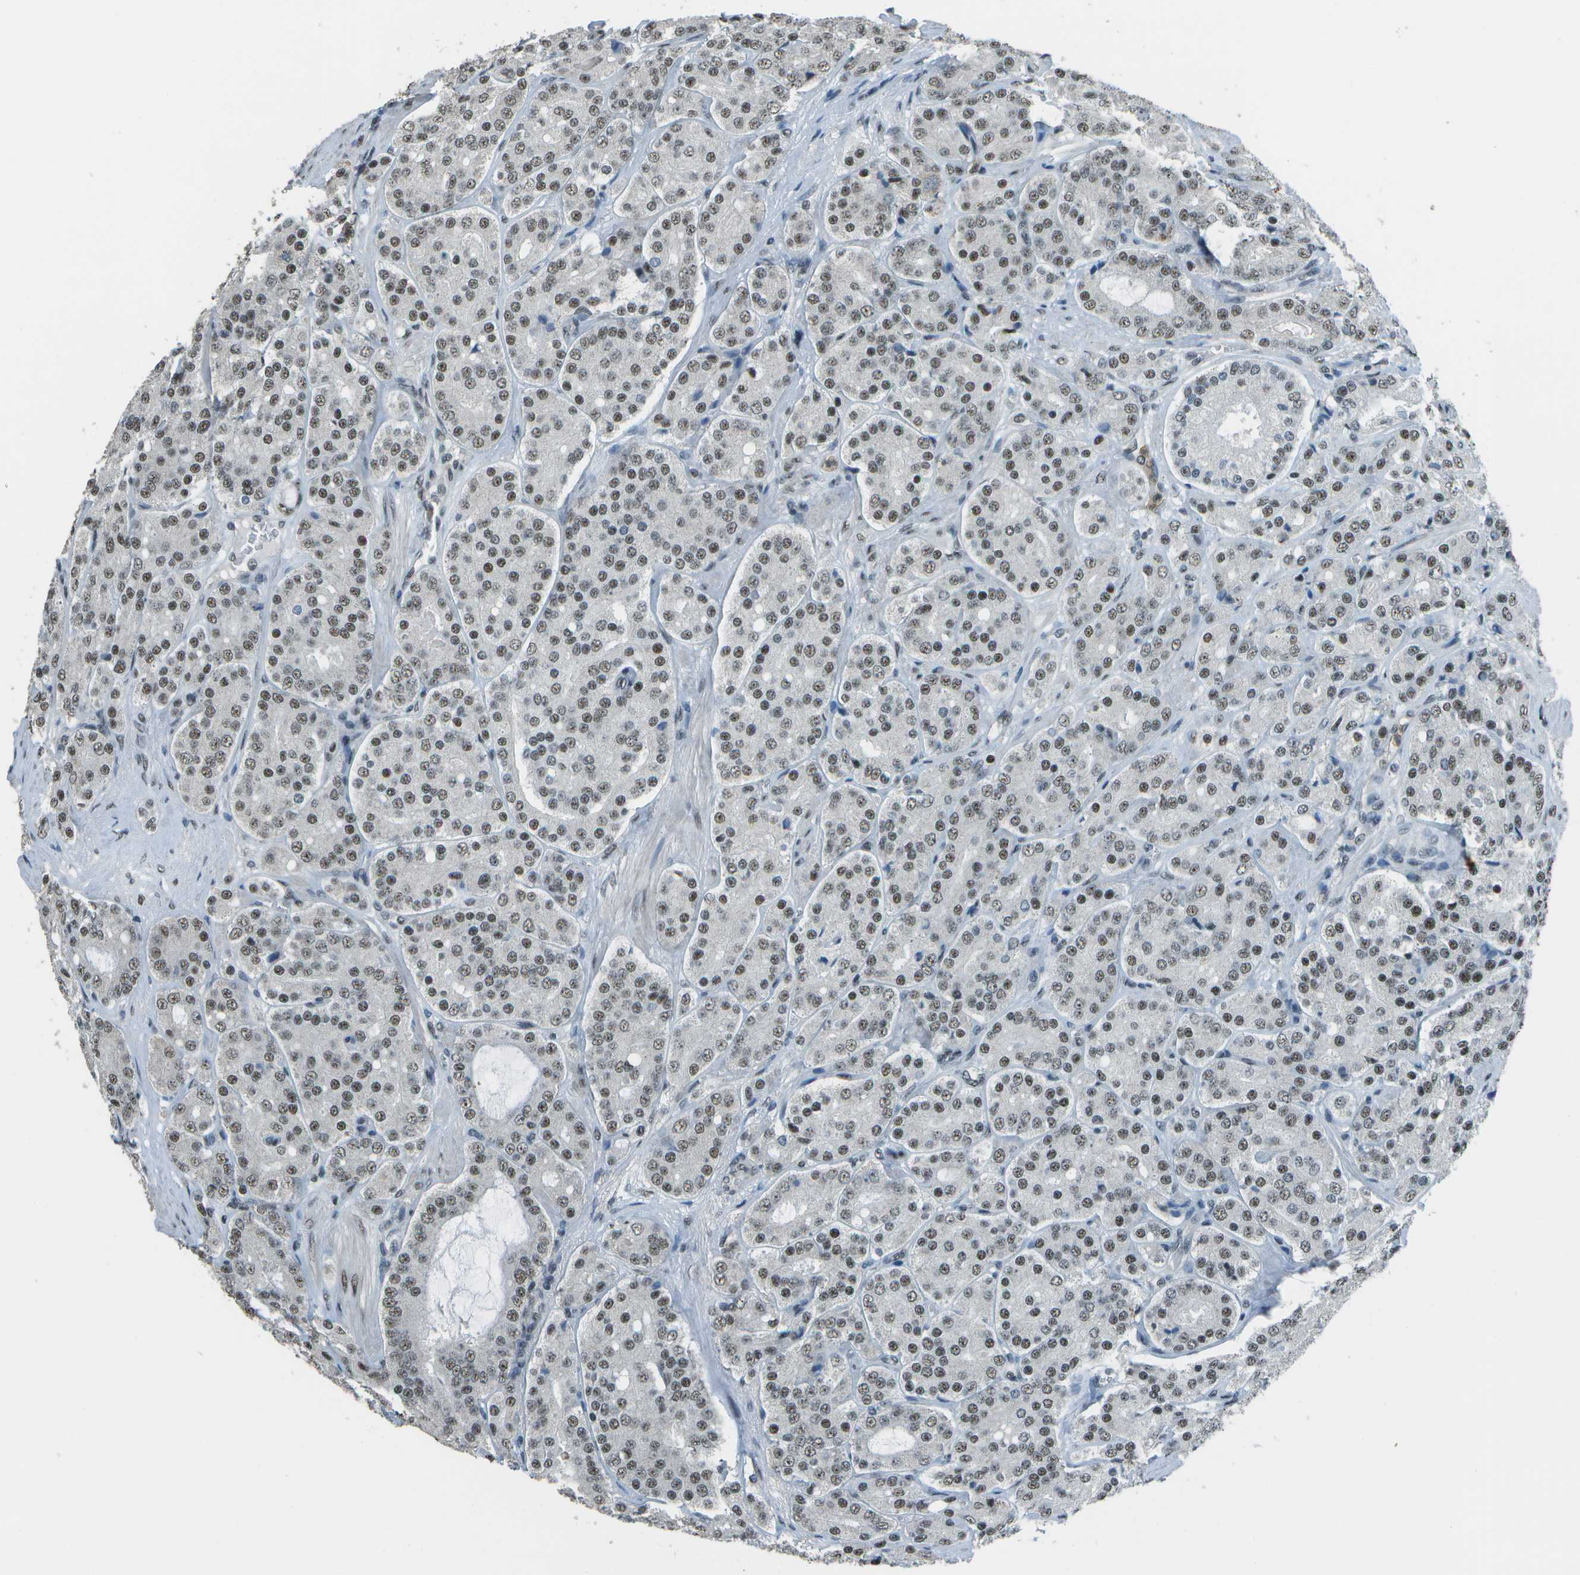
{"staining": {"intensity": "weak", "quantity": "25%-75%", "location": "nuclear"}, "tissue": "prostate cancer", "cell_type": "Tumor cells", "image_type": "cancer", "snomed": [{"axis": "morphology", "description": "Adenocarcinoma, High grade"}, {"axis": "topography", "description": "Prostate"}], "caption": "This is a histology image of IHC staining of adenocarcinoma (high-grade) (prostate), which shows weak staining in the nuclear of tumor cells.", "gene": "DEPDC1", "patient": {"sex": "male", "age": 65}}